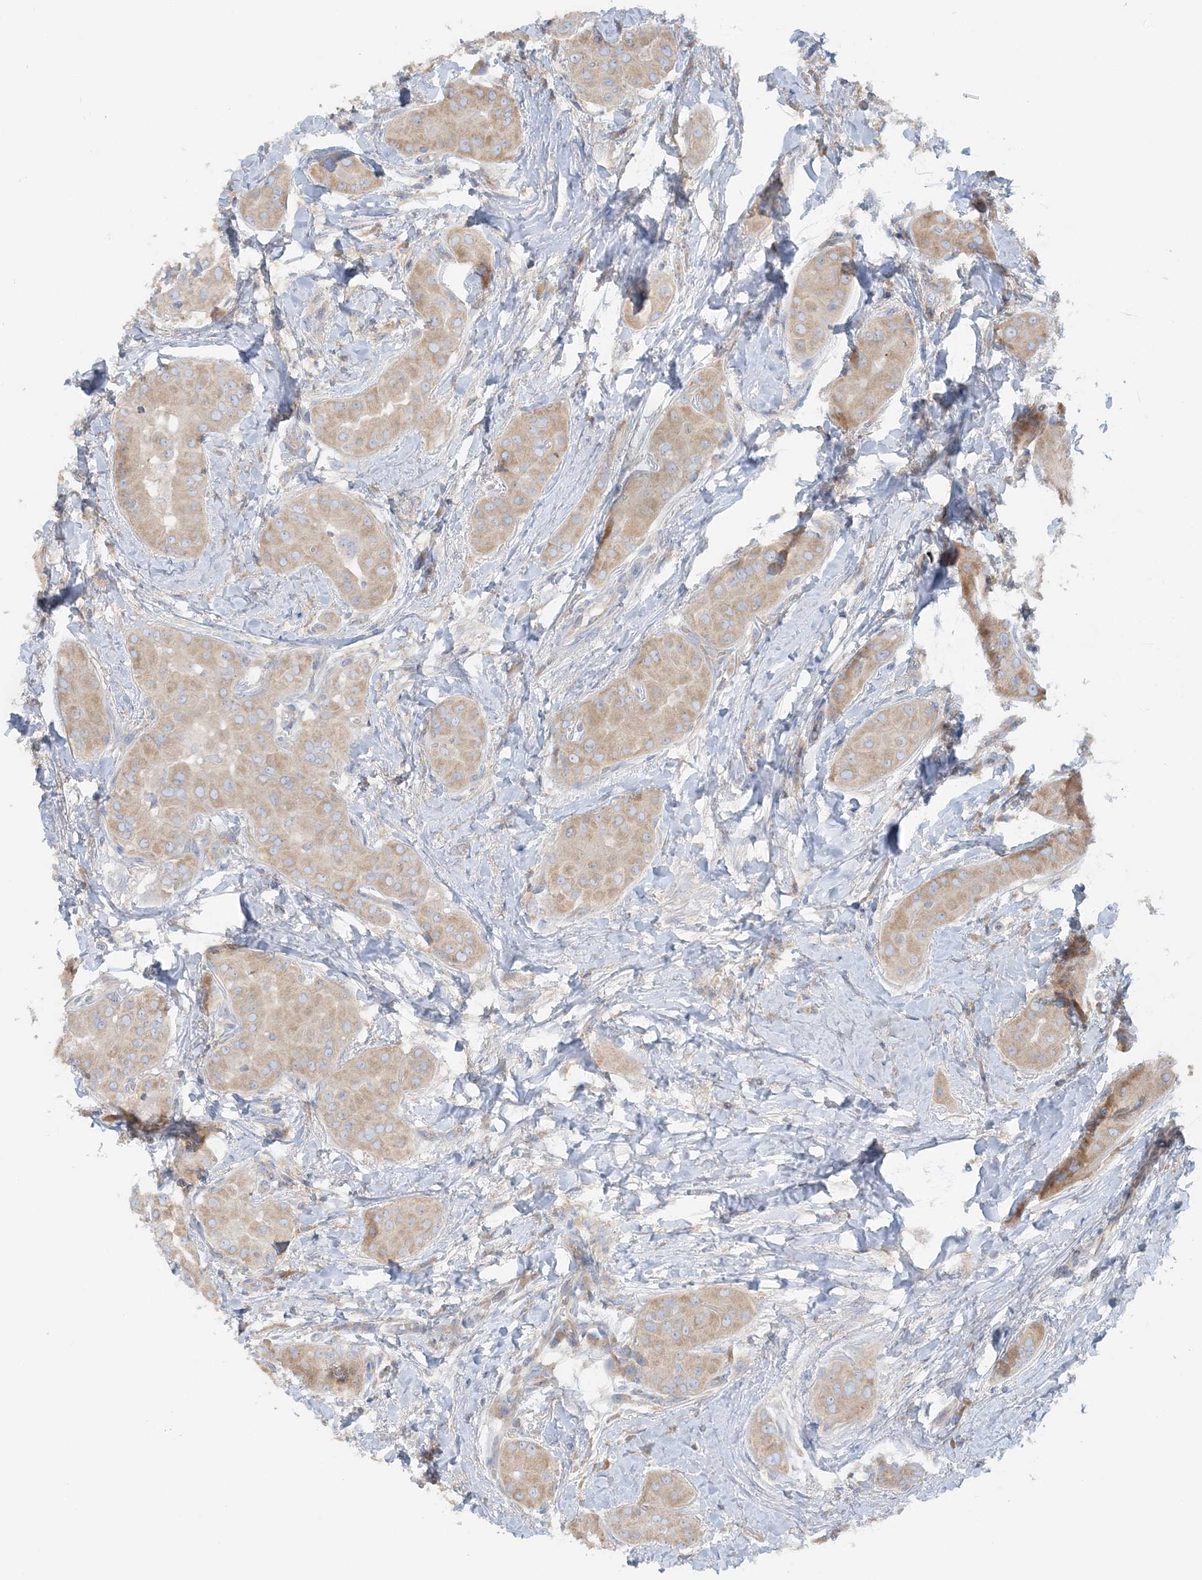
{"staining": {"intensity": "weak", "quantity": ">75%", "location": "cytoplasmic/membranous"}, "tissue": "thyroid cancer", "cell_type": "Tumor cells", "image_type": "cancer", "snomed": [{"axis": "morphology", "description": "Papillary adenocarcinoma, NOS"}, {"axis": "topography", "description": "Thyroid gland"}], "caption": "Thyroid cancer (papillary adenocarcinoma) stained for a protein (brown) demonstrates weak cytoplasmic/membranous positive positivity in about >75% of tumor cells.", "gene": "TBC1D5", "patient": {"sex": "male", "age": 33}}